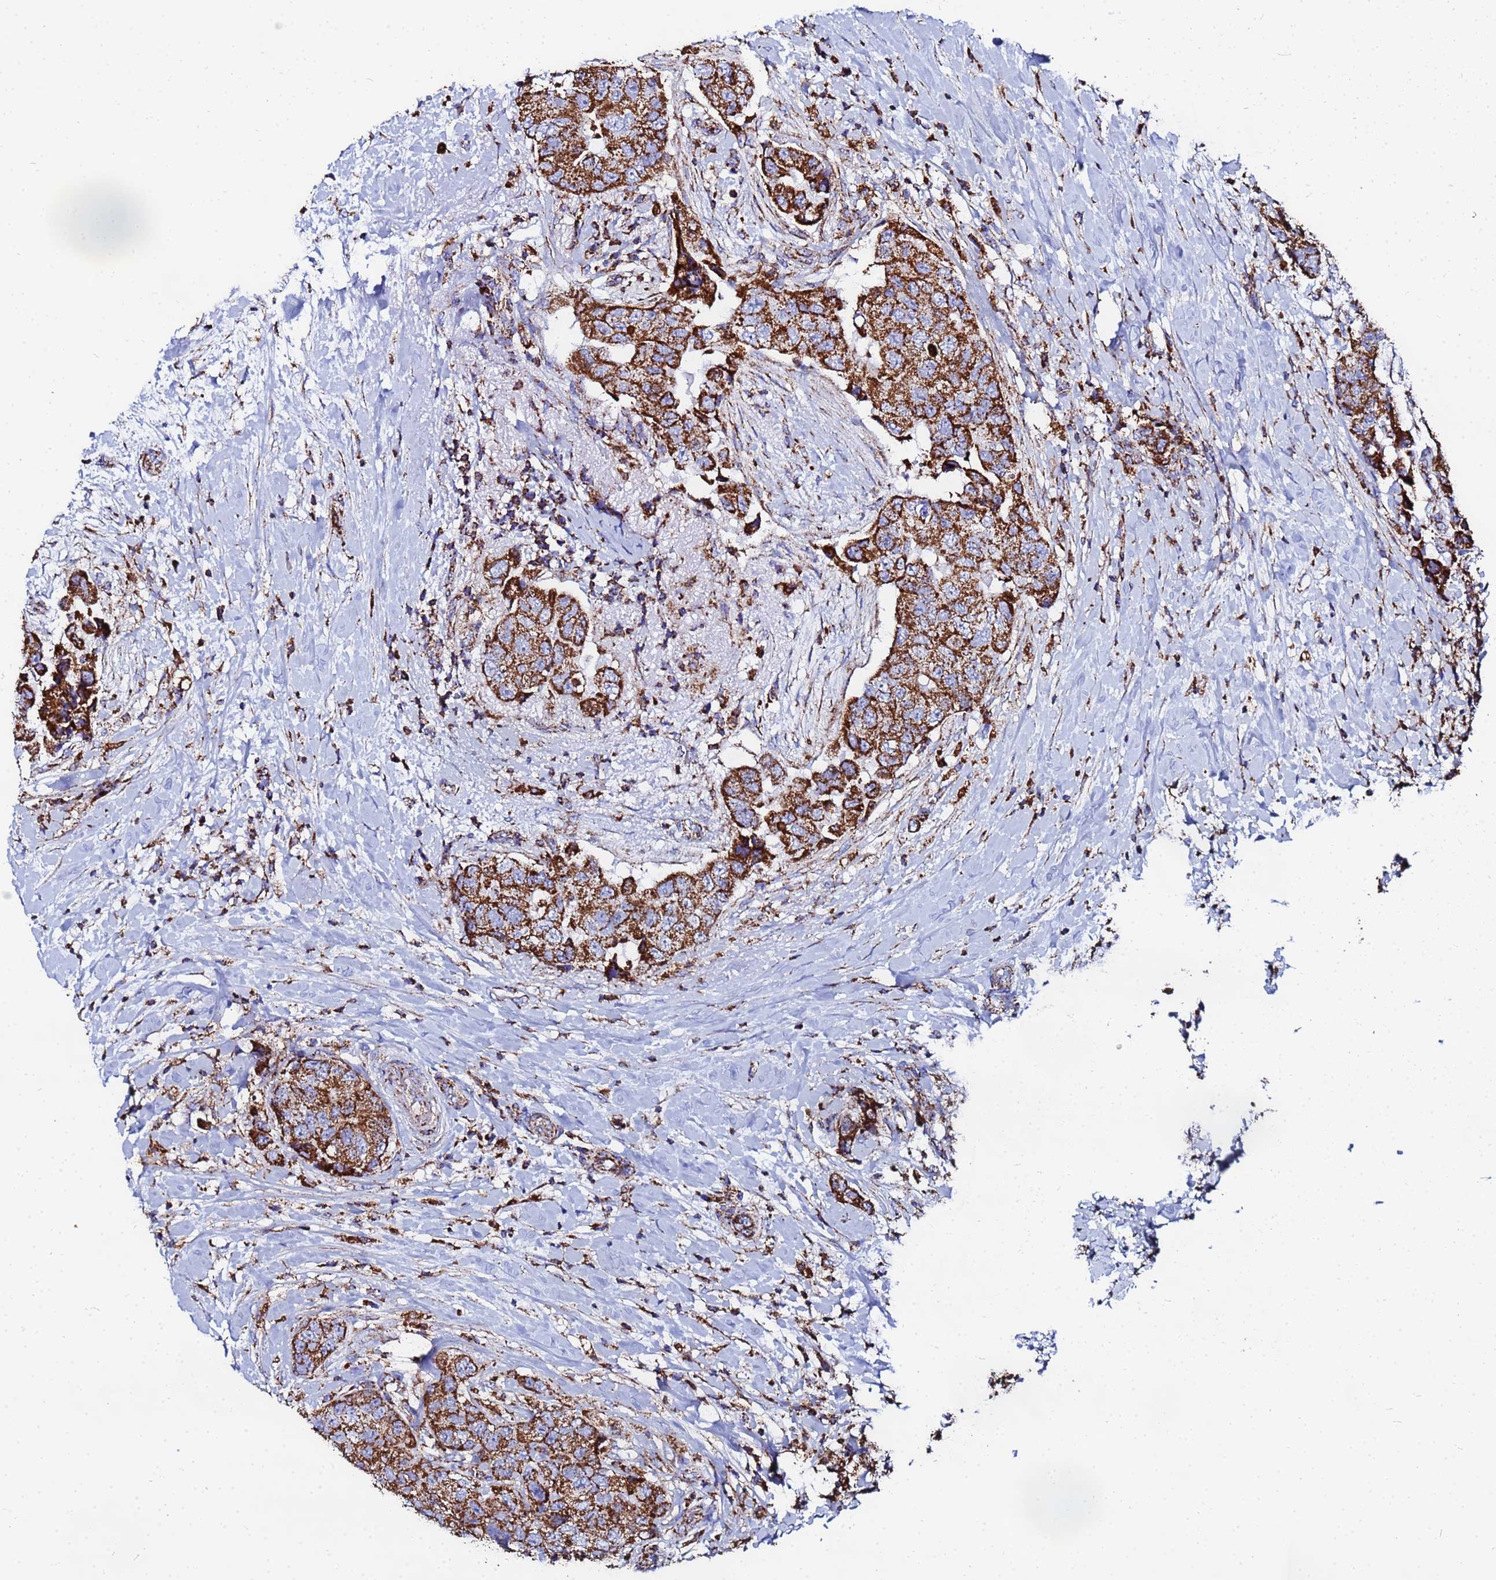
{"staining": {"intensity": "strong", "quantity": ">75%", "location": "cytoplasmic/membranous"}, "tissue": "breast cancer", "cell_type": "Tumor cells", "image_type": "cancer", "snomed": [{"axis": "morphology", "description": "Normal tissue, NOS"}, {"axis": "morphology", "description": "Duct carcinoma"}, {"axis": "topography", "description": "Breast"}], "caption": "Tumor cells demonstrate high levels of strong cytoplasmic/membranous positivity in about >75% of cells in breast invasive ductal carcinoma.", "gene": "GLUD1", "patient": {"sex": "female", "age": 62}}